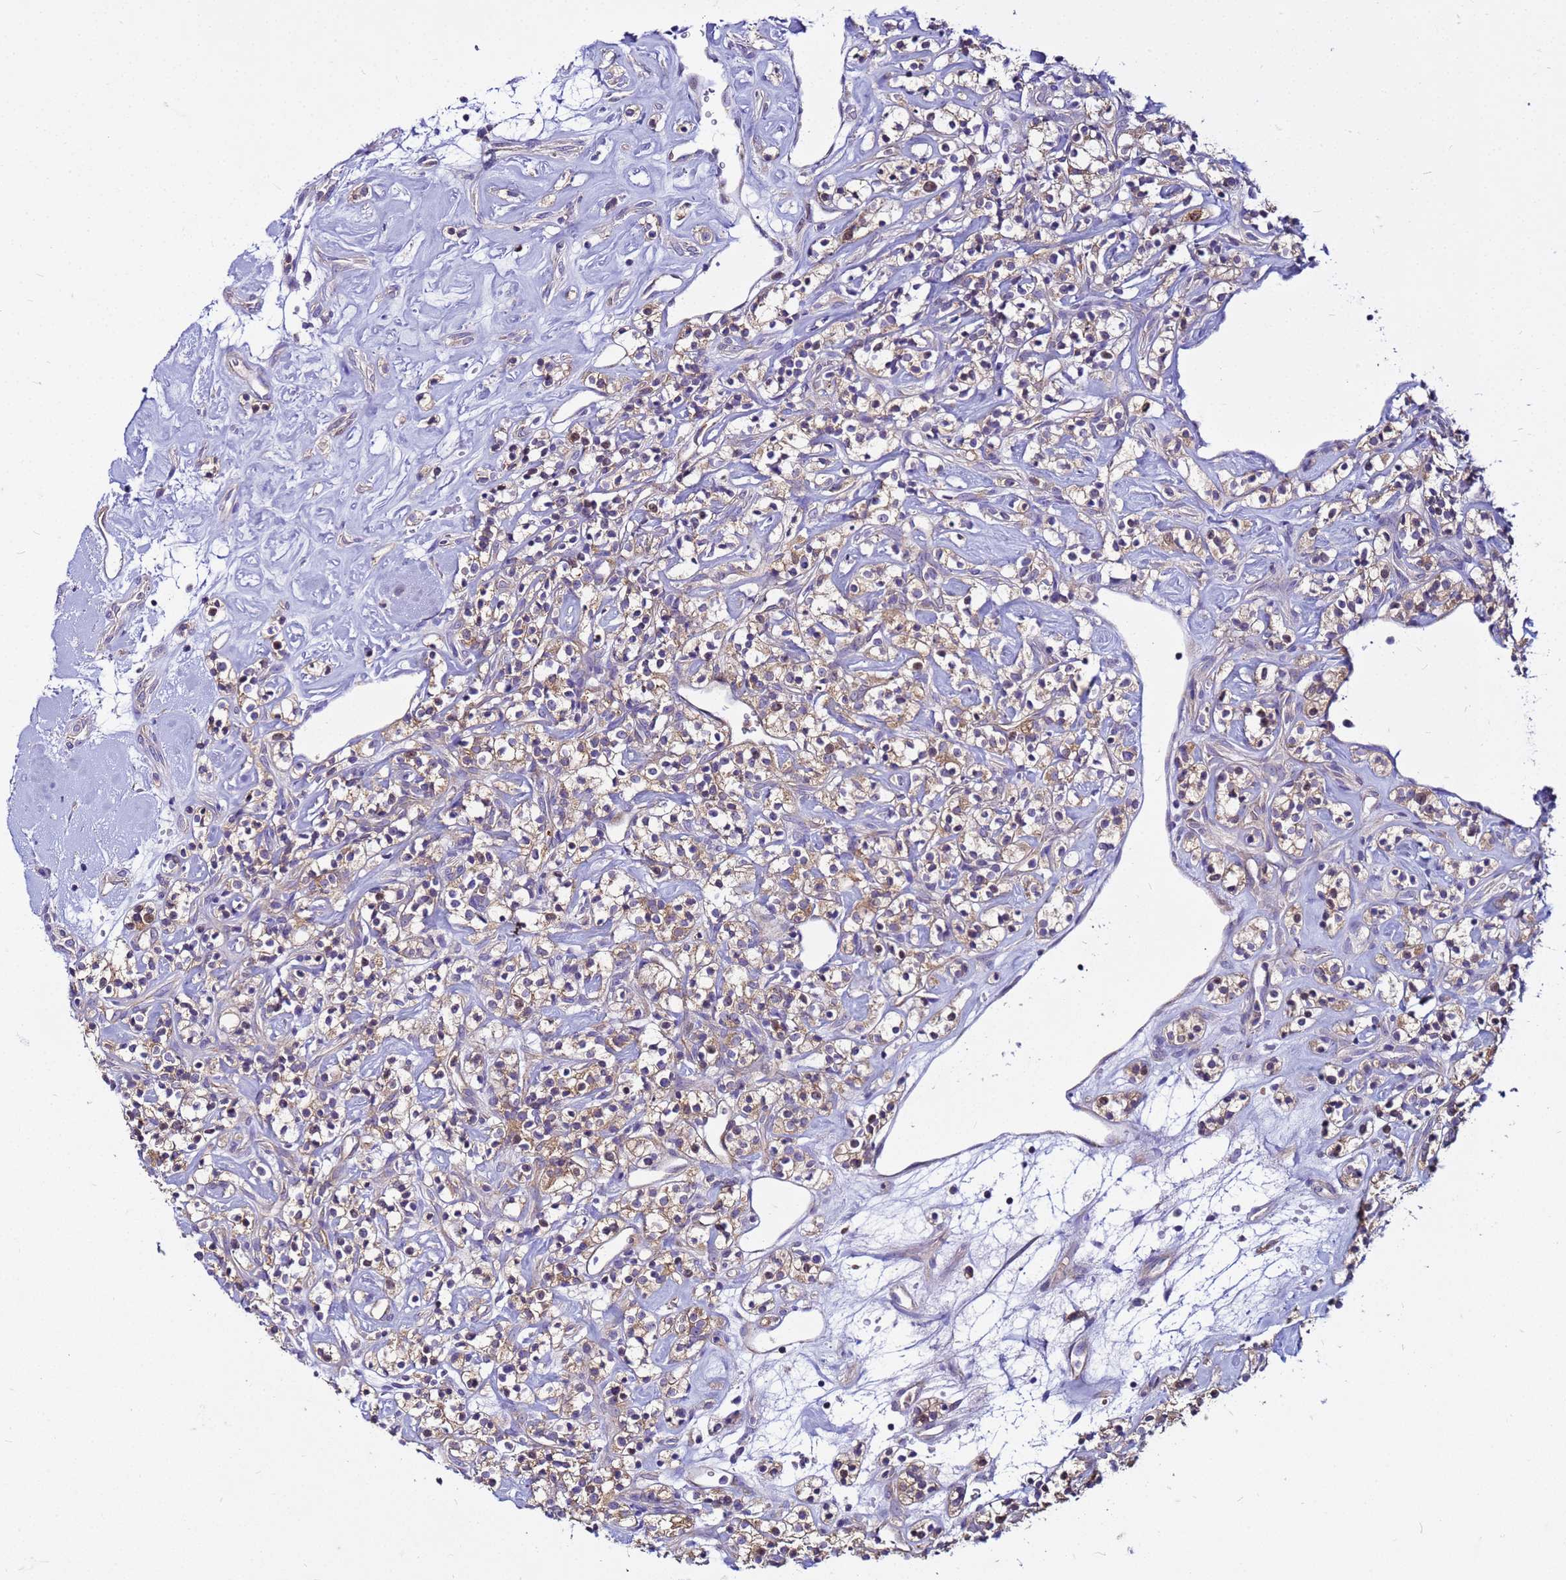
{"staining": {"intensity": "weak", "quantity": ">75%", "location": "cytoplasmic/membranous"}, "tissue": "renal cancer", "cell_type": "Tumor cells", "image_type": "cancer", "snomed": [{"axis": "morphology", "description": "Adenocarcinoma, NOS"}, {"axis": "topography", "description": "Kidney"}], "caption": "An immunohistochemistry histopathology image of tumor tissue is shown. Protein staining in brown shows weak cytoplasmic/membranous positivity in renal adenocarcinoma within tumor cells. Using DAB (brown) and hematoxylin (blue) stains, captured at high magnification using brightfield microscopy.", "gene": "PKD1", "patient": {"sex": "male", "age": 77}}